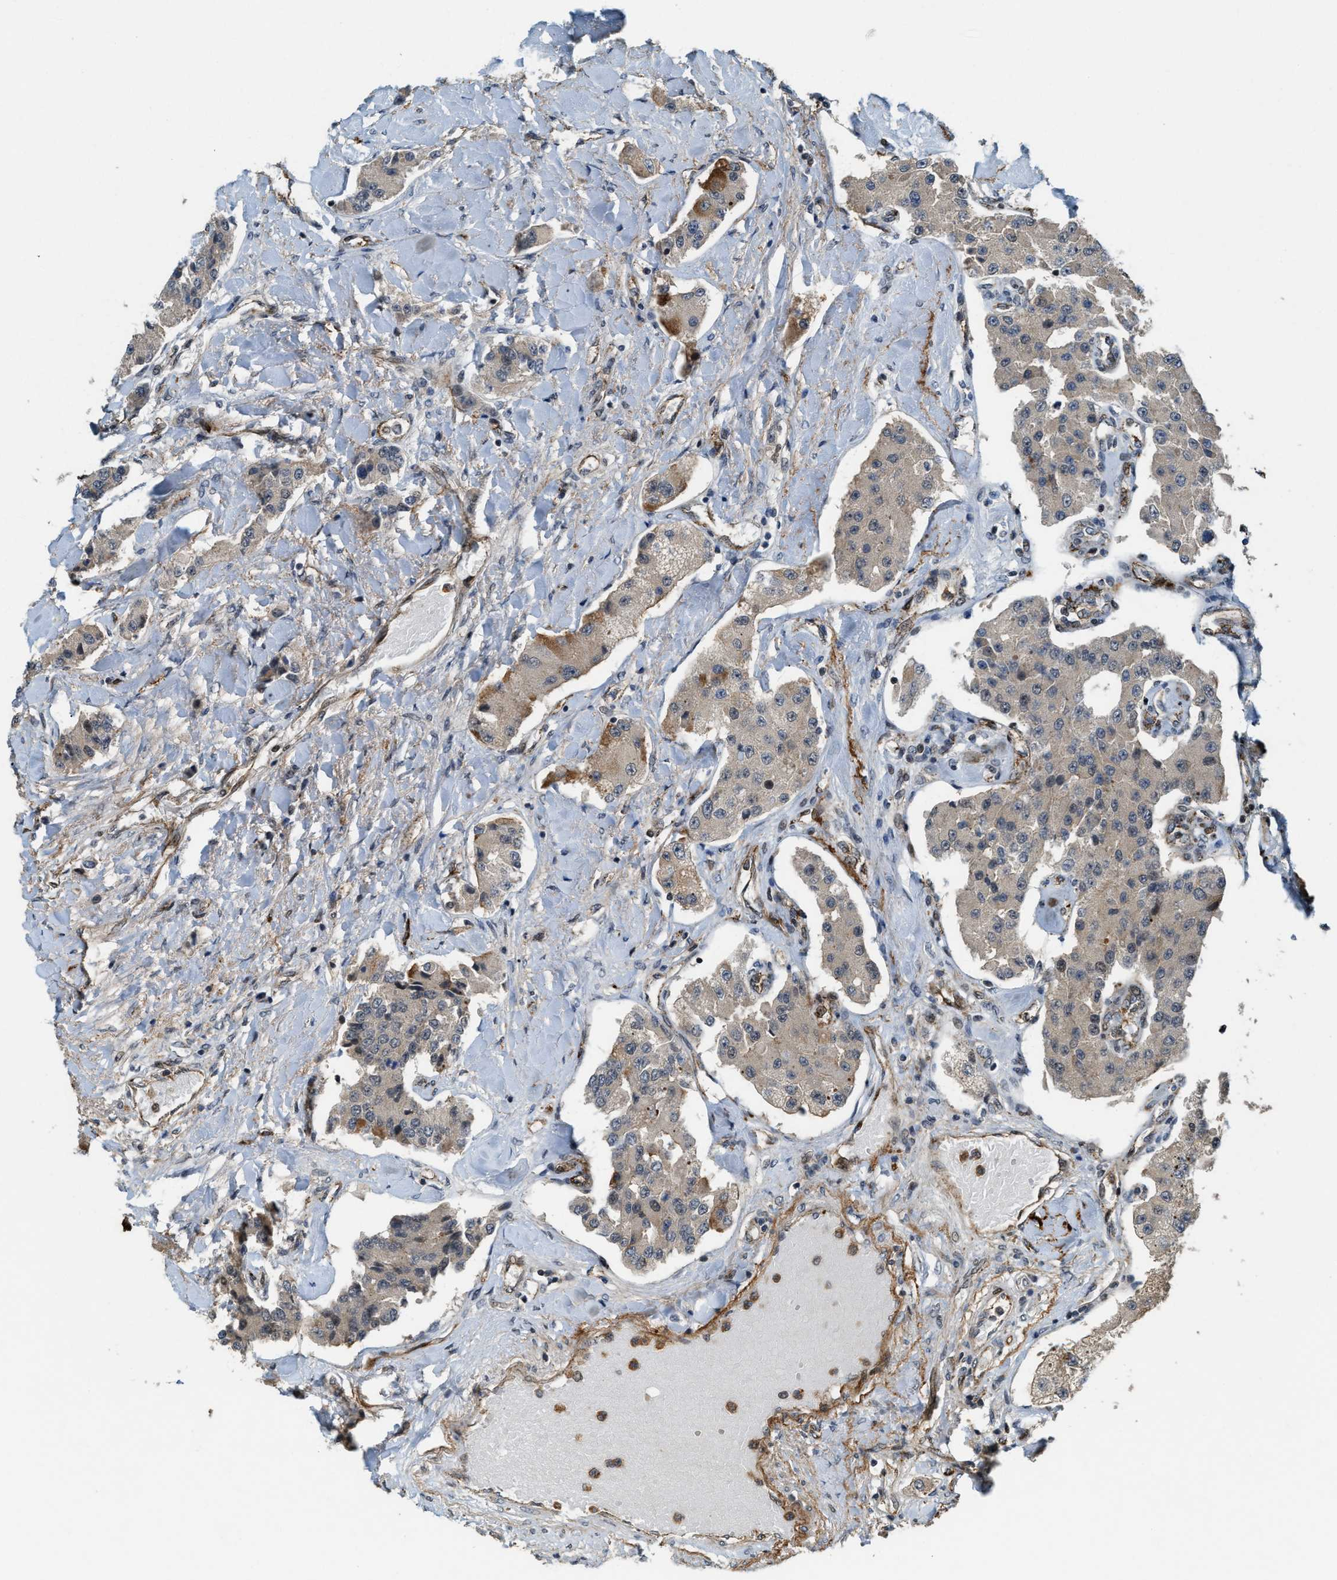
{"staining": {"intensity": "negative", "quantity": "none", "location": "none"}, "tissue": "carcinoid", "cell_type": "Tumor cells", "image_type": "cancer", "snomed": [{"axis": "morphology", "description": "Carcinoid, malignant, NOS"}, {"axis": "topography", "description": "Pancreas"}], "caption": "High magnification brightfield microscopy of carcinoid stained with DAB (brown) and counterstained with hematoxylin (blue): tumor cells show no significant expression.", "gene": "DPF2", "patient": {"sex": "male", "age": 41}}